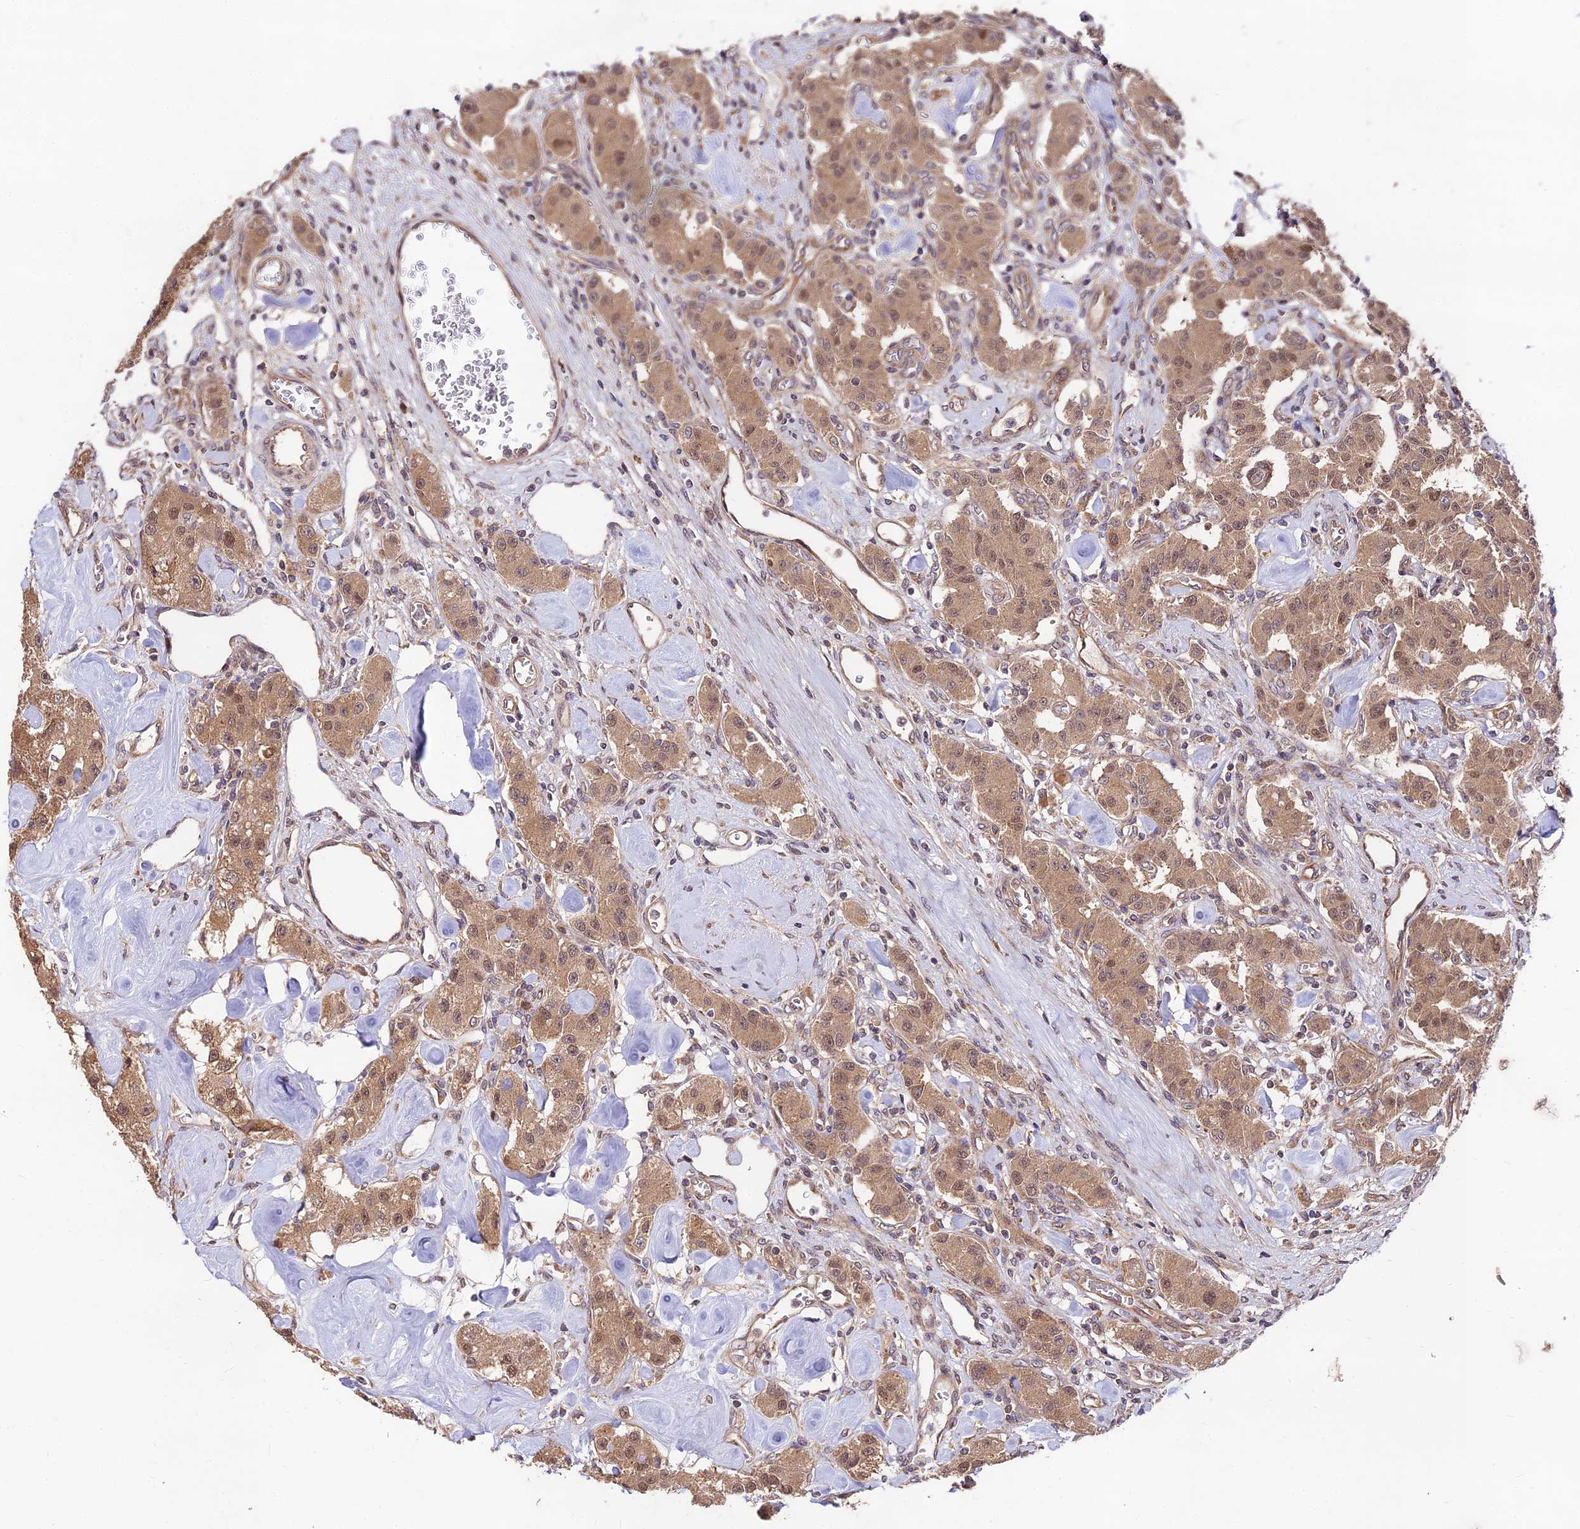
{"staining": {"intensity": "moderate", "quantity": ">75%", "location": "cytoplasmic/membranous,nuclear"}, "tissue": "carcinoid", "cell_type": "Tumor cells", "image_type": "cancer", "snomed": [{"axis": "morphology", "description": "Carcinoid, malignant, NOS"}, {"axis": "topography", "description": "Pancreas"}], "caption": "Carcinoid stained for a protein displays moderate cytoplasmic/membranous and nuclear positivity in tumor cells.", "gene": "MKKS", "patient": {"sex": "male", "age": 41}}